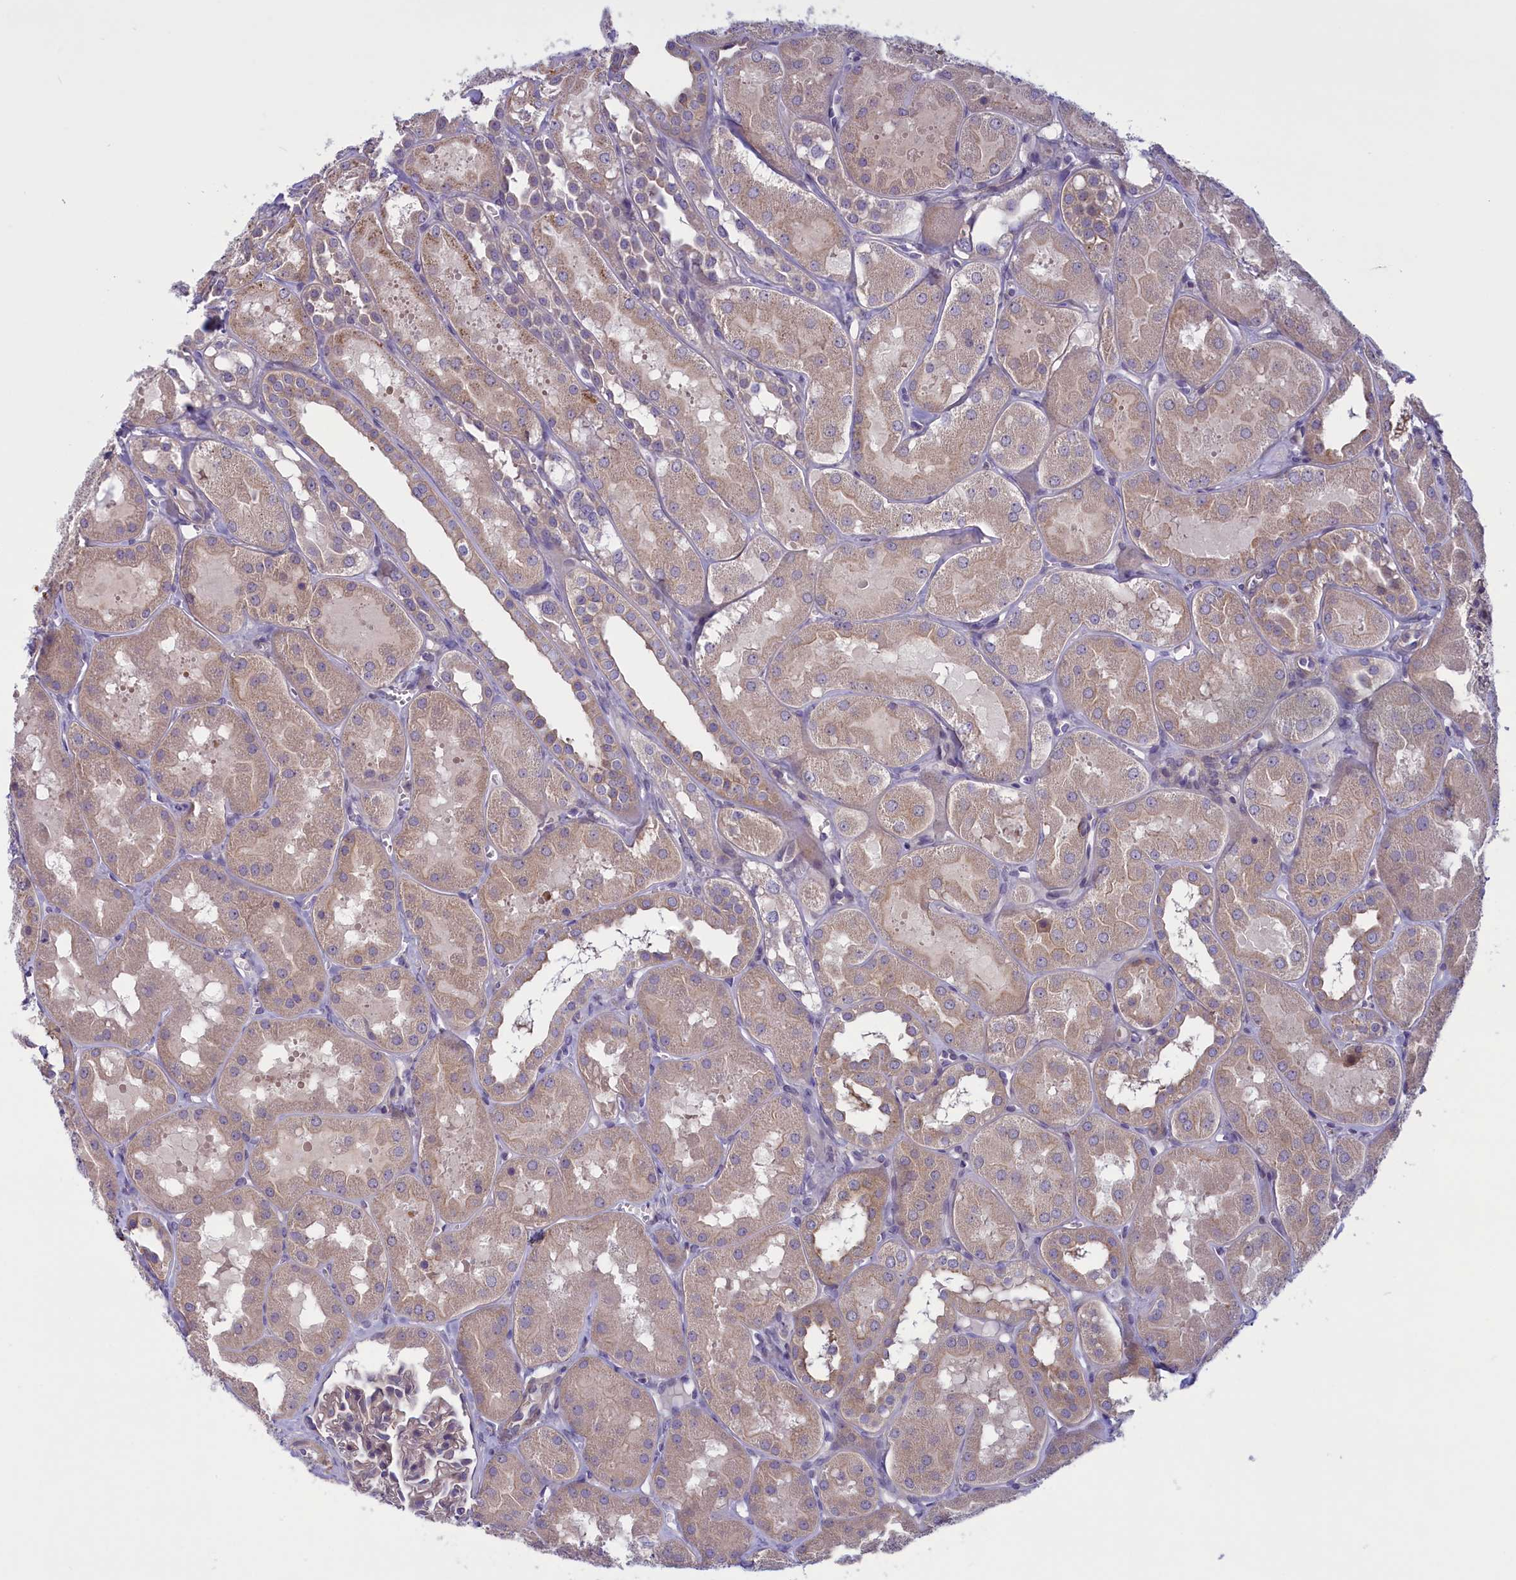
{"staining": {"intensity": "weak", "quantity": "<25%", "location": "cytoplasmic/membranous"}, "tissue": "kidney", "cell_type": "Cells in glomeruli", "image_type": "normal", "snomed": [{"axis": "morphology", "description": "Normal tissue, NOS"}, {"axis": "topography", "description": "Kidney"}, {"axis": "topography", "description": "Urinary bladder"}], "caption": "Immunohistochemistry of normal kidney reveals no staining in cells in glomeruli.", "gene": "CORO2A", "patient": {"sex": "male", "age": 16}}